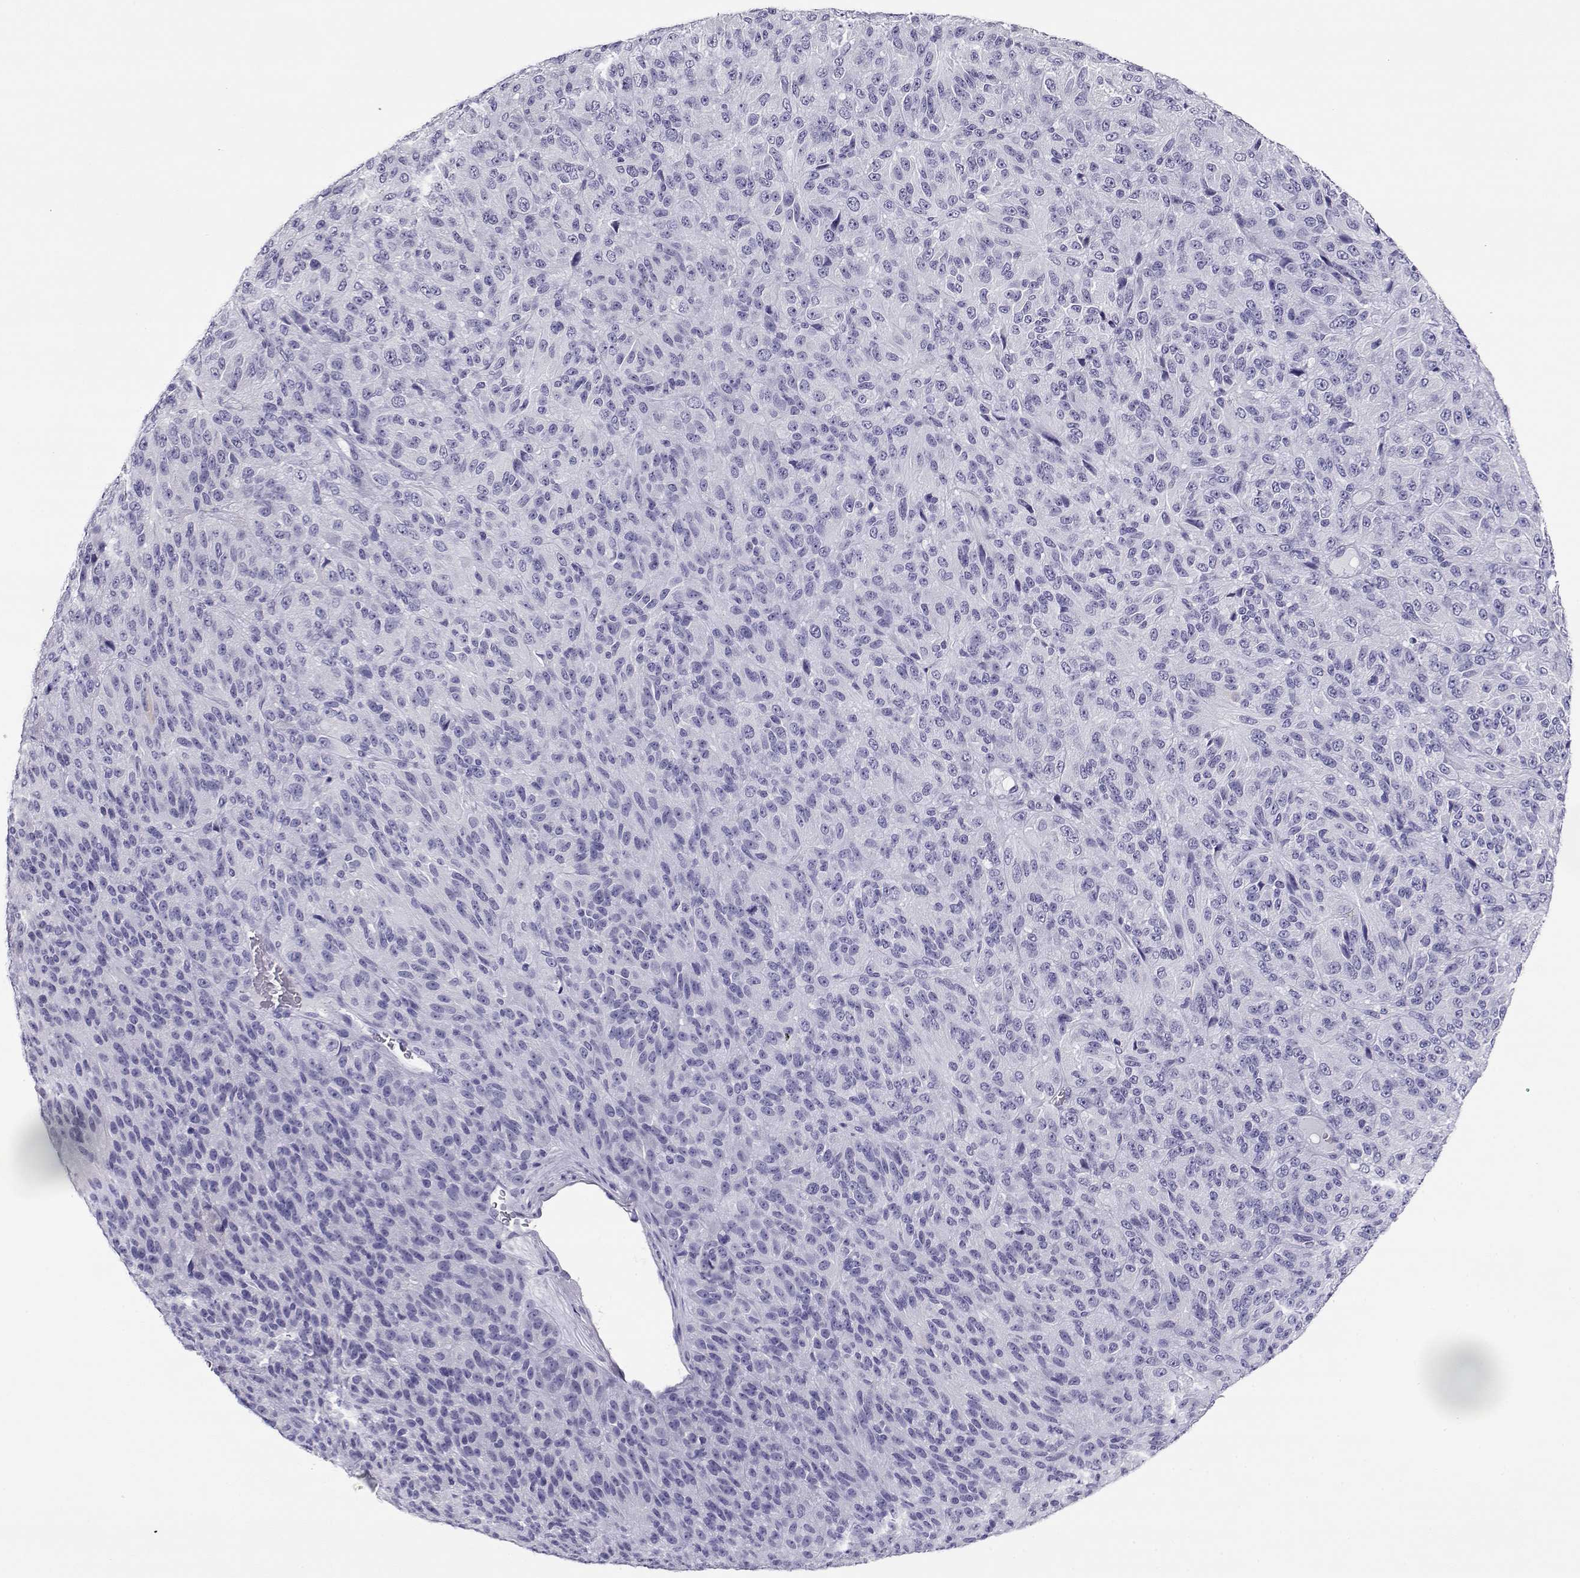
{"staining": {"intensity": "negative", "quantity": "none", "location": "none"}, "tissue": "melanoma", "cell_type": "Tumor cells", "image_type": "cancer", "snomed": [{"axis": "morphology", "description": "Malignant melanoma, Metastatic site"}, {"axis": "topography", "description": "Brain"}], "caption": "The photomicrograph reveals no staining of tumor cells in melanoma.", "gene": "CABS1", "patient": {"sex": "female", "age": 56}}